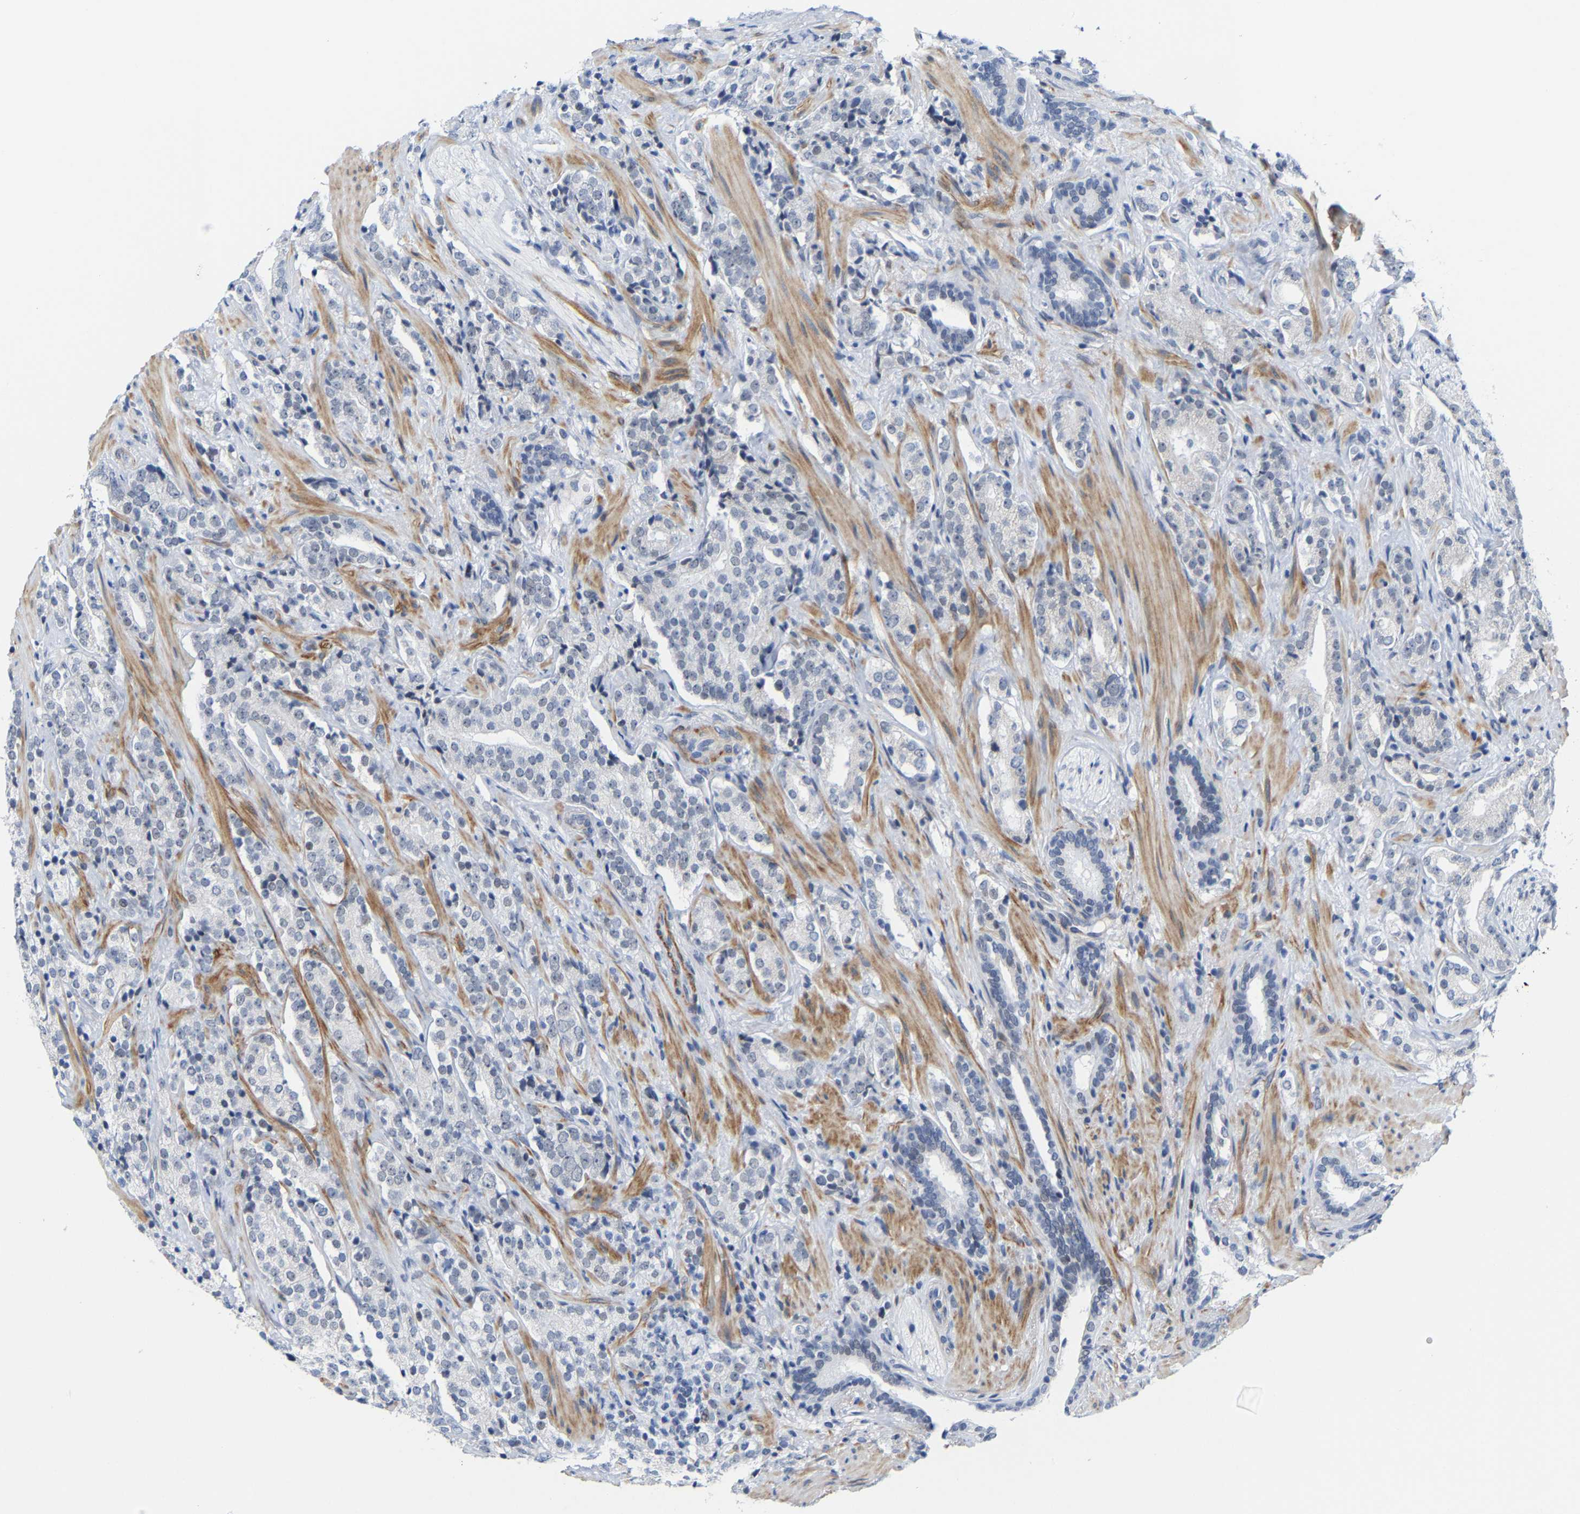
{"staining": {"intensity": "negative", "quantity": "none", "location": "none"}, "tissue": "prostate cancer", "cell_type": "Tumor cells", "image_type": "cancer", "snomed": [{"axis": "morphology", "description": "Adenocarcinoma, High grade"}, {"axis": "topography", "description": "Prostate"}], "caption": "IHC of prostate high-grade adenocarcinoma demonstrates no expression in tumor cells. The staining is performed using DAB (3,3'-diaminobenzidine) brown chromogen with nuclei counter-stained in using hematoxylin.", "gene": "FAM180A", "patient": {"sex": "male", "age": 71}}